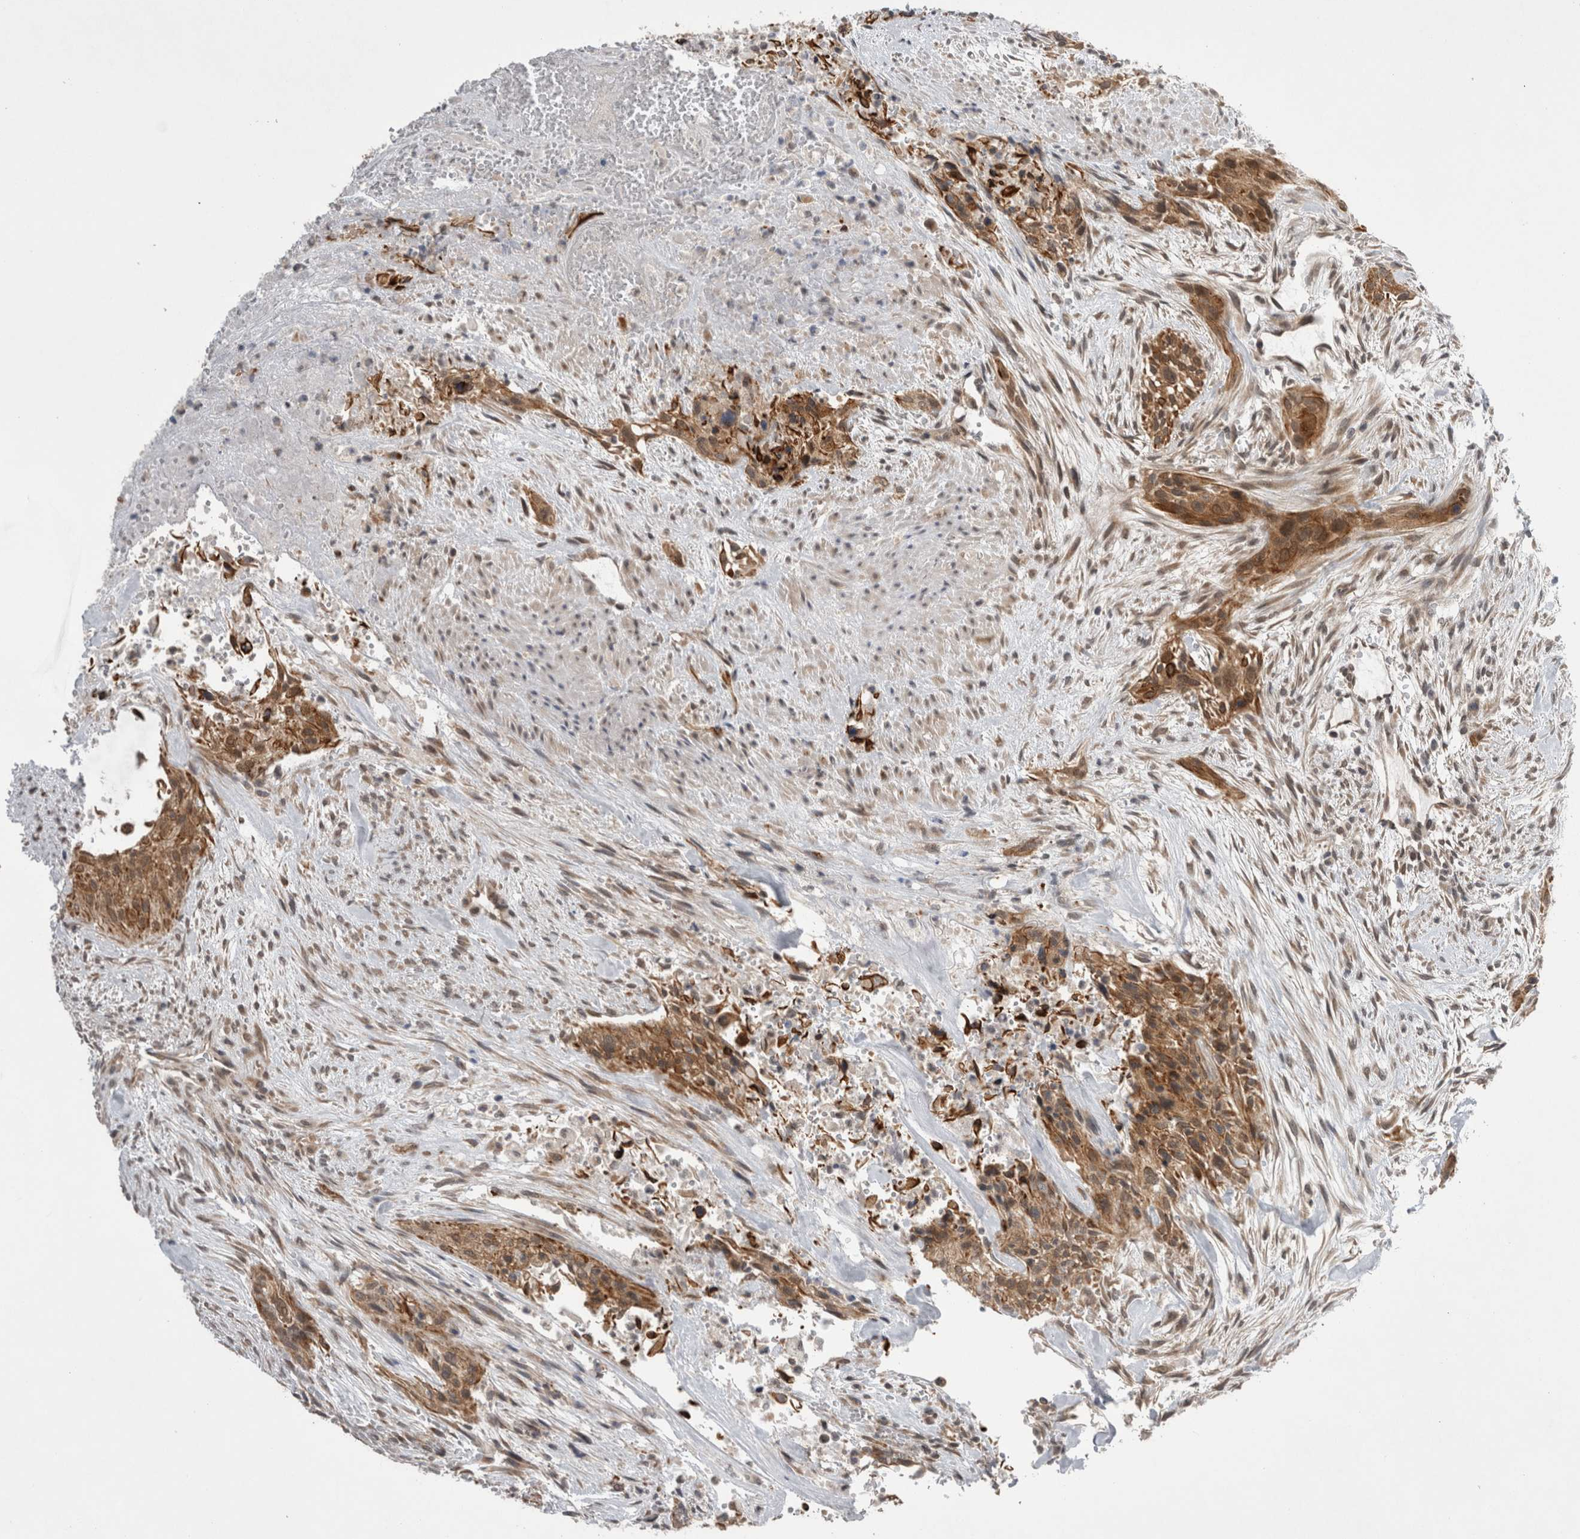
{"staining": {"intensity": "moderate", "quantity": ">75%", "location": "cytoplasmic/membranous"}, "tissue": "urothelial cancer", "cell_type": "Tumor cells", "image_type": "cancer", "snomed": [{"axis": "morphology", "description": "Urothelial carcinoma, High grade"}, {"axis": "topography", "description": "Urinary bladder"}], "caption": "Protein analysis of urothelial cancer tissue displays moderate cytoplasmic/membranous expression in approximately >75% of tumor cells.", "gene": "ZNF341", "patient": {"sex": "male", "age": 35}}